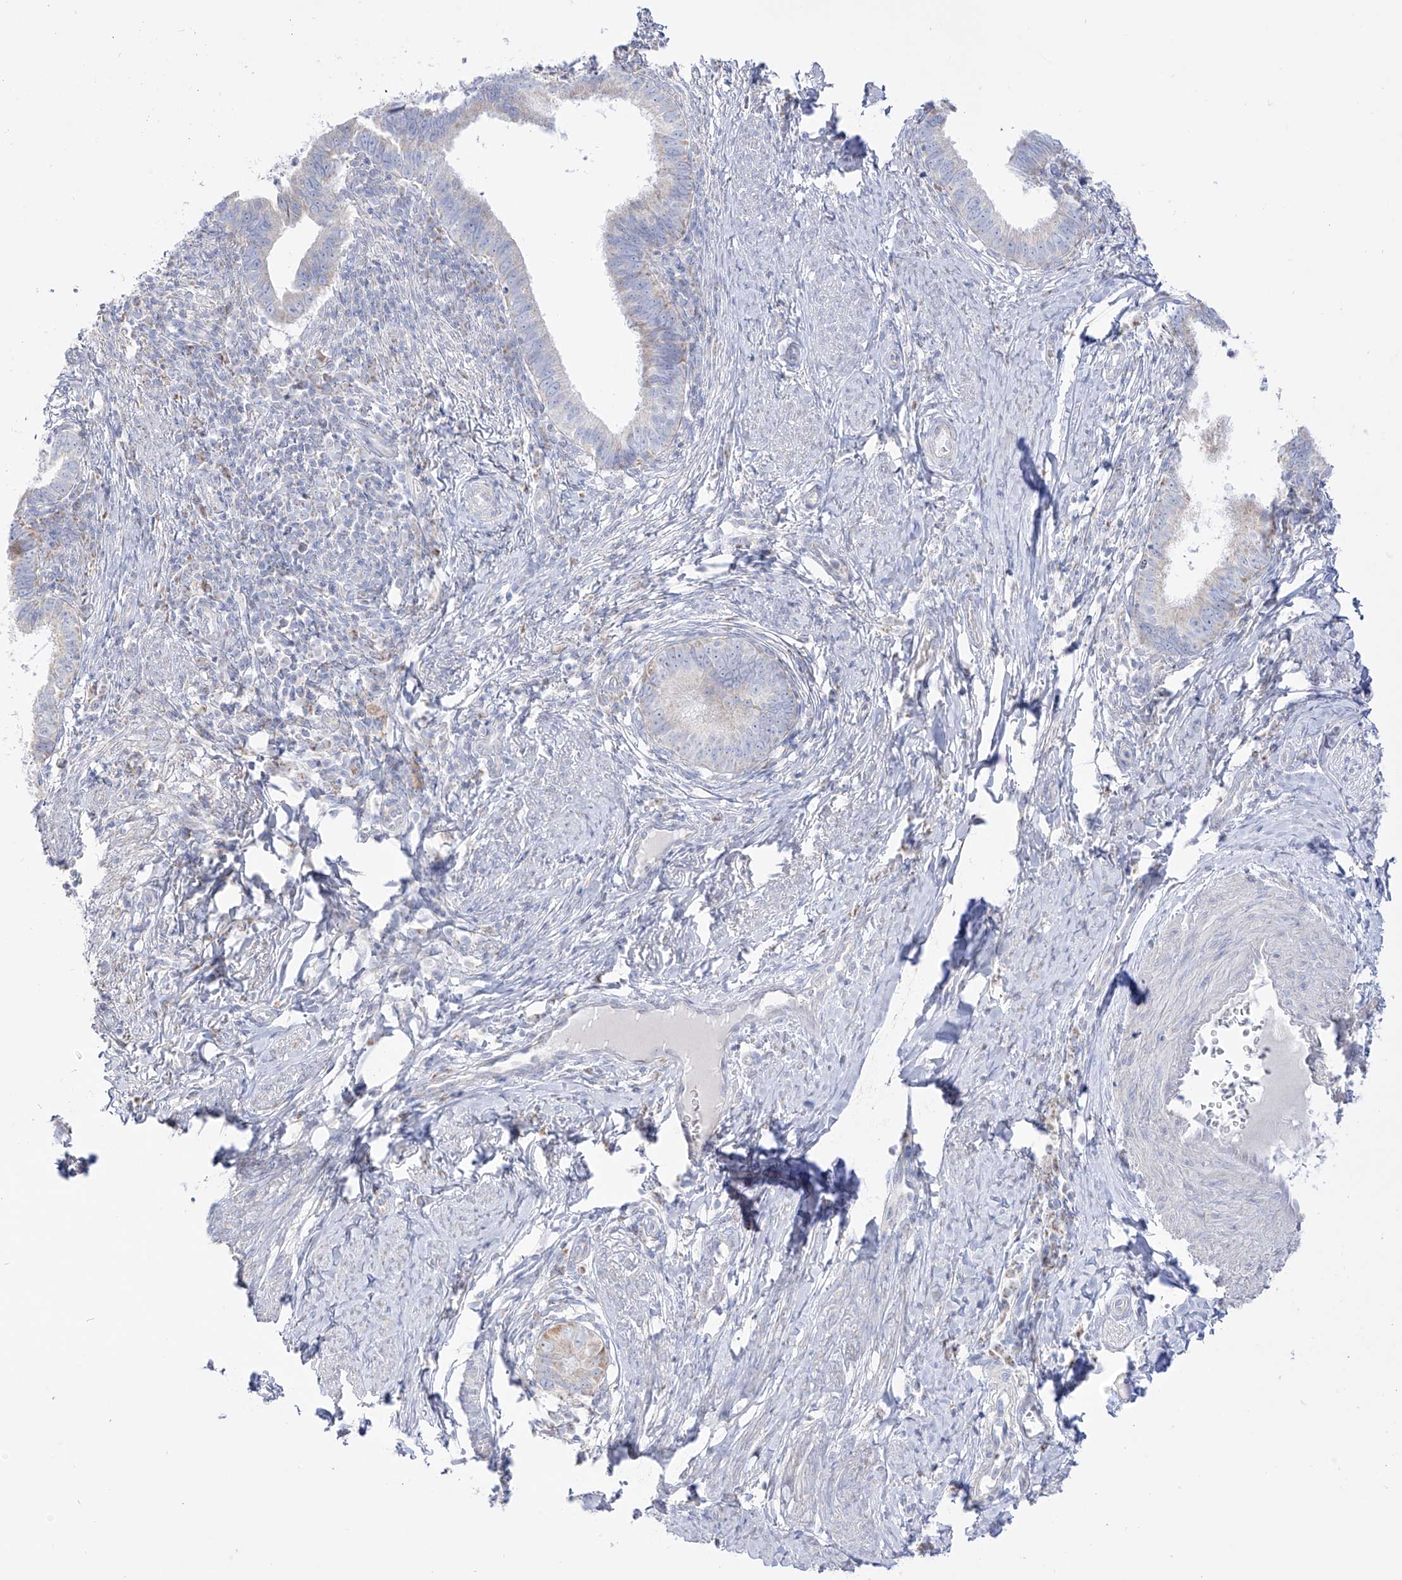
{"staining": {"intensity": "weak", "quantity": "<25%", "location": "cytoplasmic/membranous"}, "tissue": "cervical cancer", "cell_type": "Tumor cells", "image_type": "cancer", "snomed": [{"axis": "morphology", "description": "Adenocarcinoma, NOS"}, {"axis": "topography", "description": "Cervix"}], "caption": "Immunohistochemical staining of human cervical cancer shows no significant staining in tumor cells.", "gene": "RCHY1", "patient": {"sex": "female", "age": 36}}